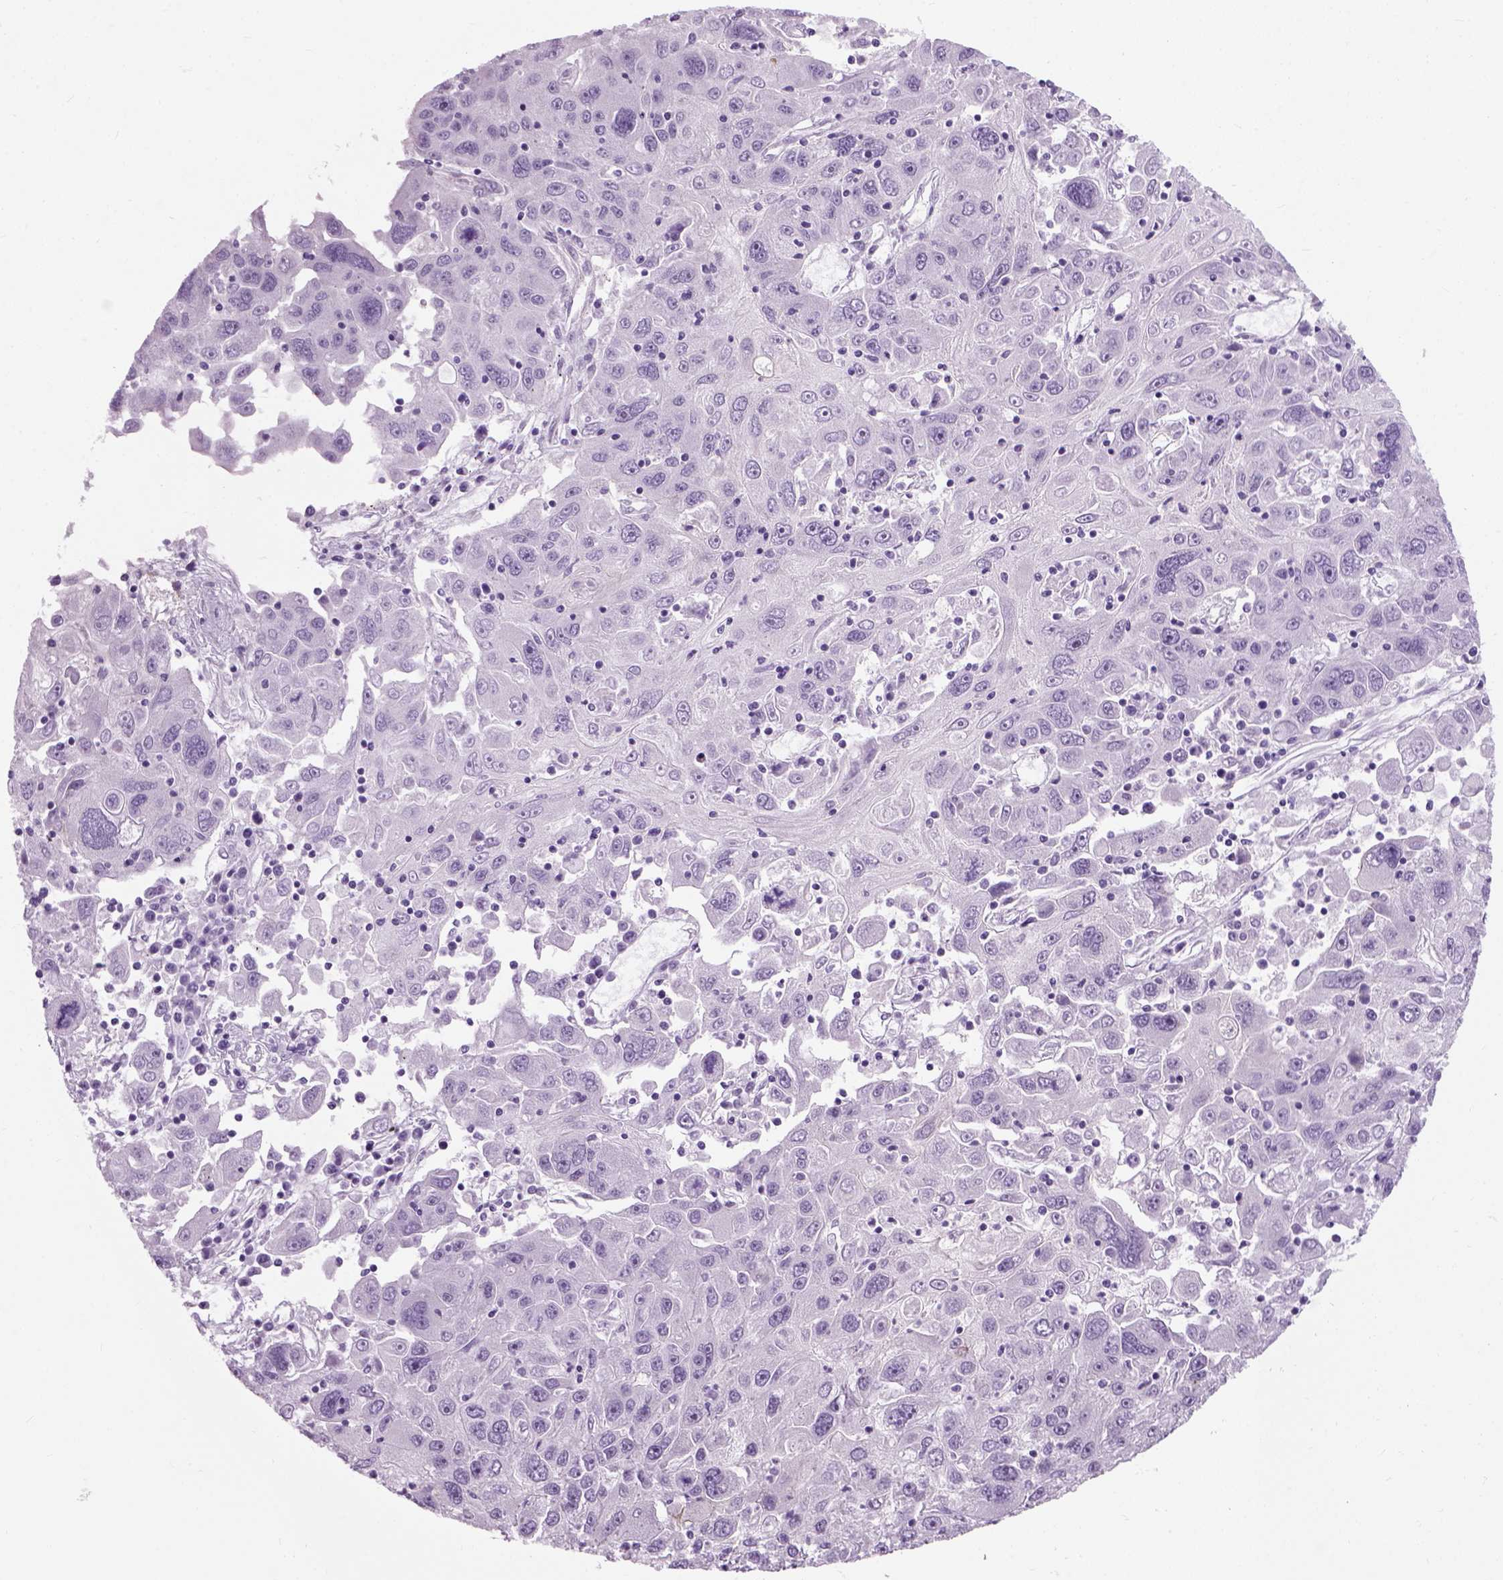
{"staining": {"intensity": "negative", "quantity": "none", "location": "none"}, "tissue": "stomach cancer", "cell_type": "Tumor cells", "image_type": "cancer", "snomed": [{"axis": "morphology", "description": "Adenocarcinoma, NOS"}, {"axis": "topography", "description": "Stomach"}], "caption": "A histopathology image of stomach cancer (adenocarcinoma) stained for a protein reveals no brown staining in tumor cells.", "gene": "FAM161A", "patient": {"sex": "male", "age": 56}}